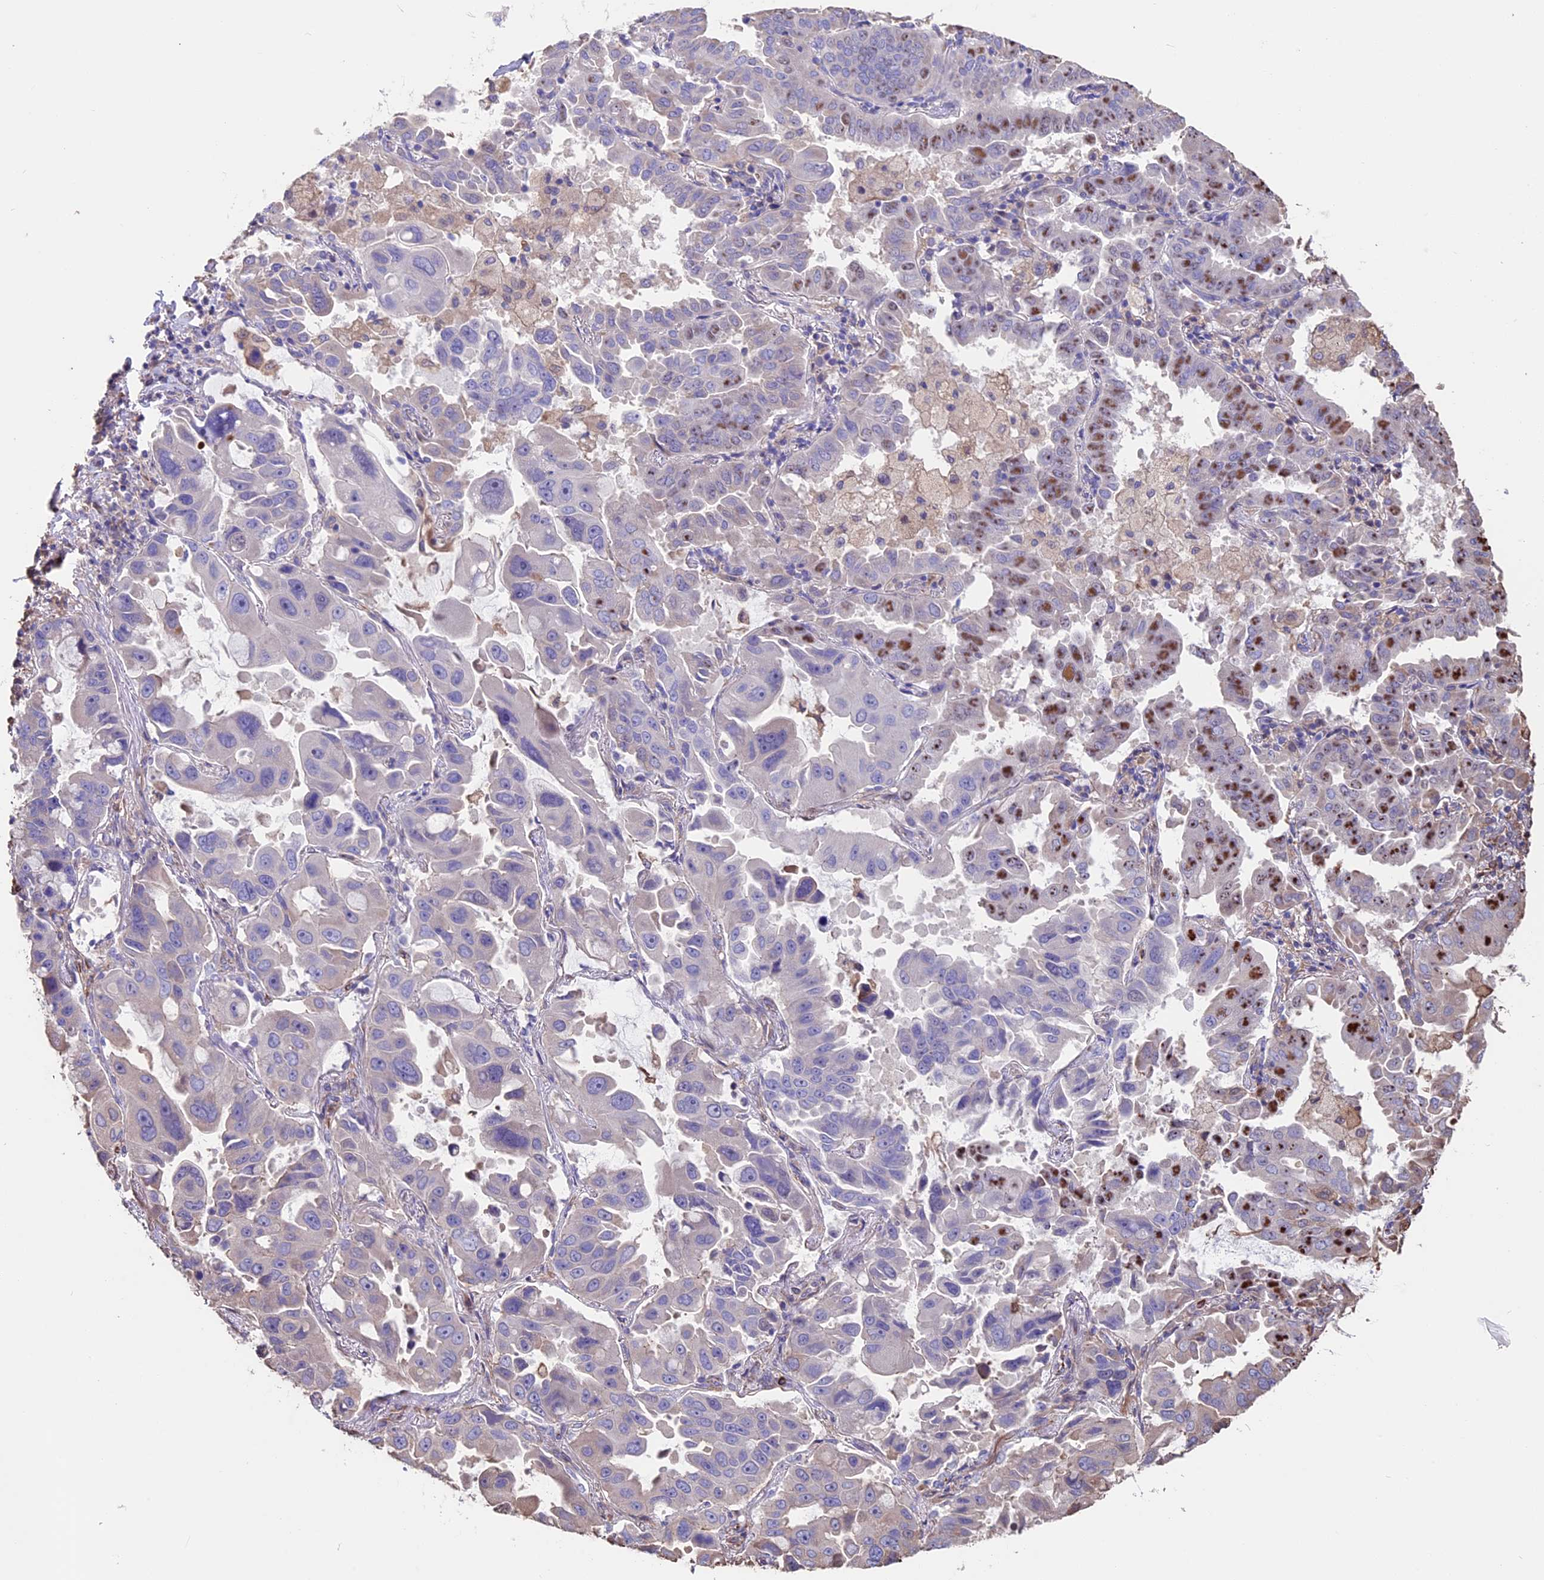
{"staining": {"intensity": "strong", "quantity": "<25%", "location": "nuclear"}, "tissue": "lung cancer", "cell_type": "Tumor cells", "image_type": "cancer", "snomed": [{"axis": "morphology", "description": "Adenocarcinoma, NOS"}, {"axis": "topography", "description": "Lung"}], "caption": "Lung adenocarcinoma stained with a protein marker exhibits strong staining in tumor cells.", "gene": "SEH1L", "patient": {"sex": "male", "age": 64}}